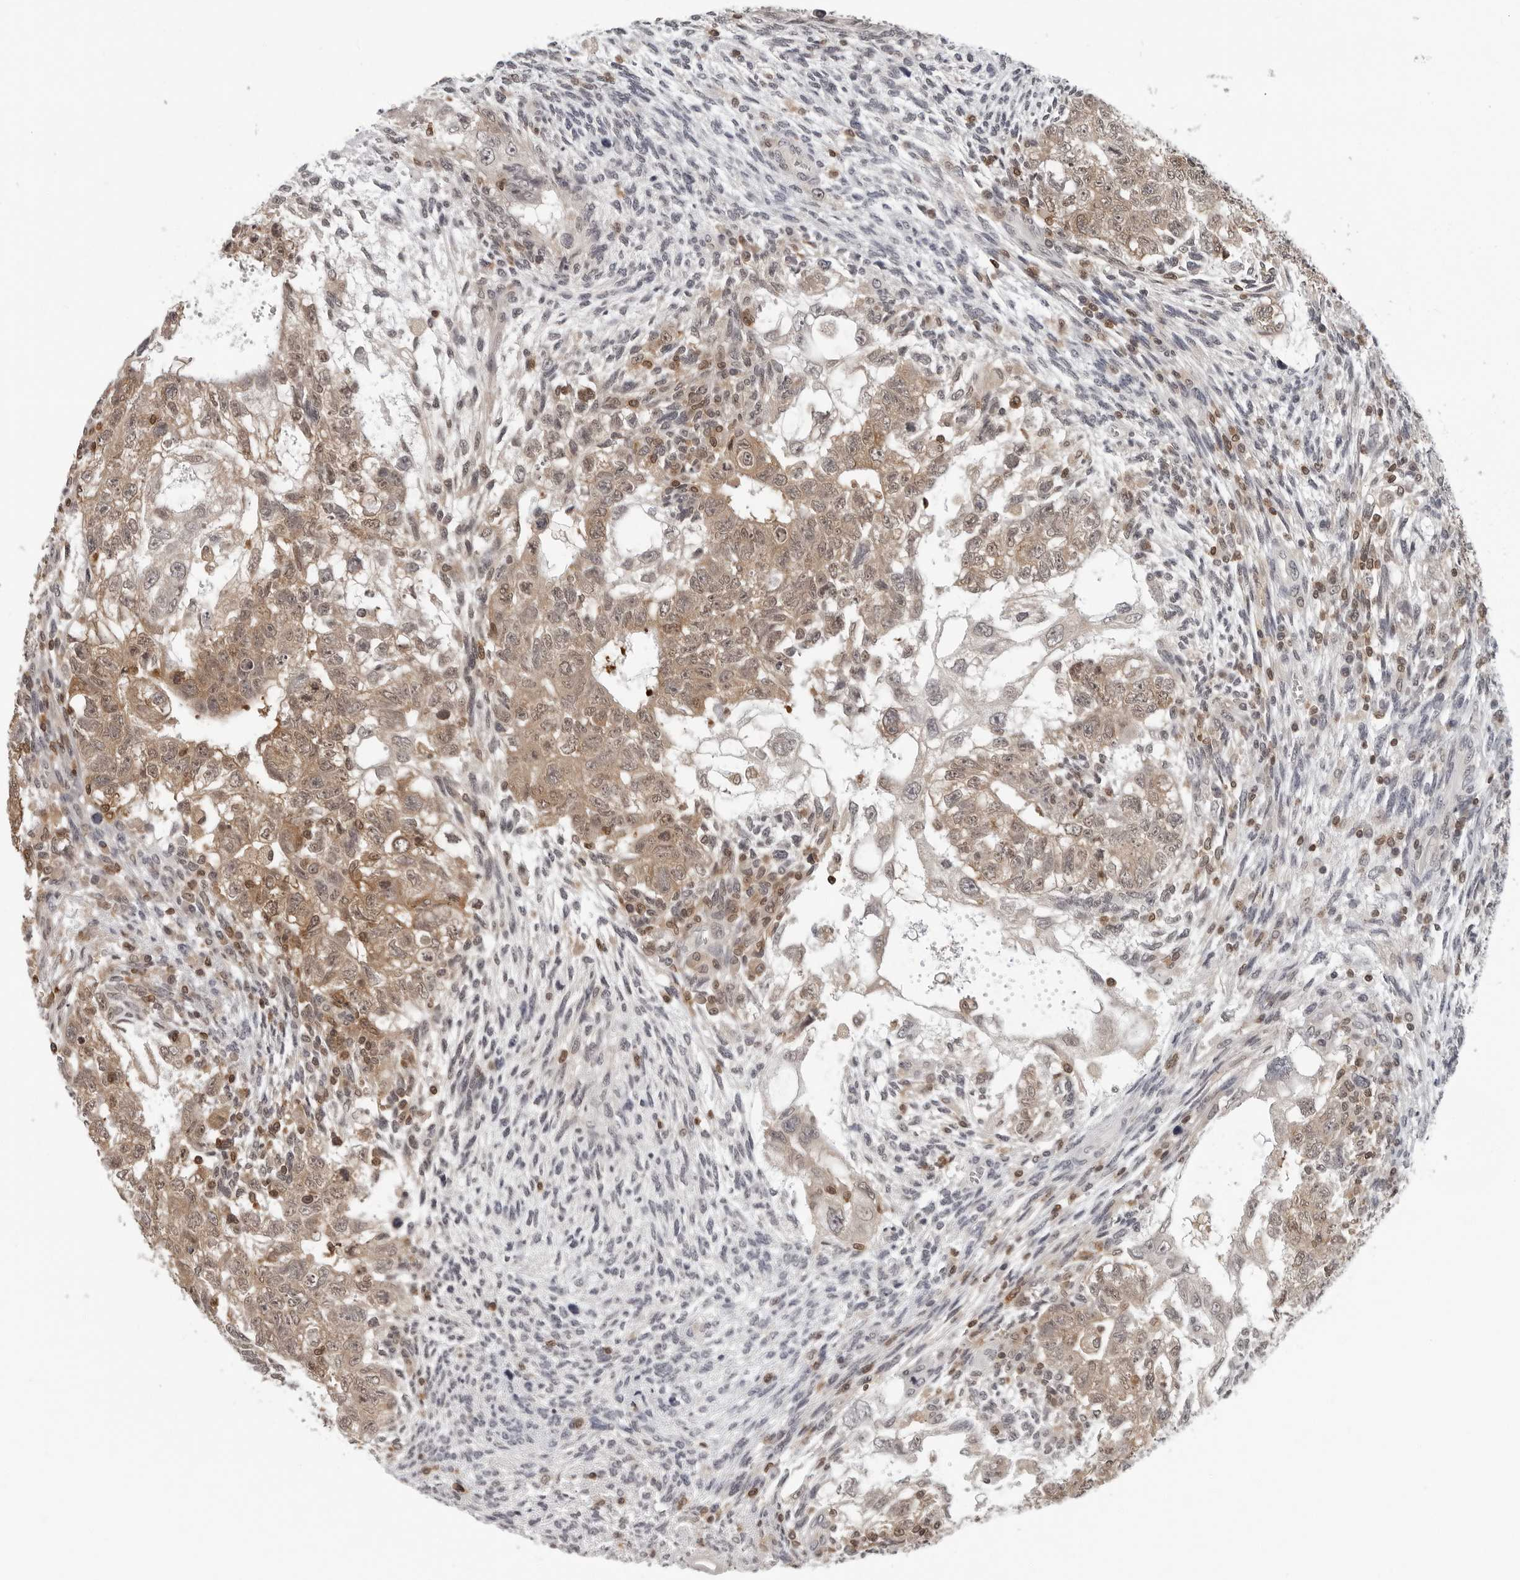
{"staining": {"intensity": "moderate", "quantity": ">75%", "location": "cytoplasmic/membranous"}, "tissue": "testis cancer", "cell_type": "Tumor cells", "image_type": "cancer", "snomed": [{"axis": "morphology", "description": "Carcinoma, Embryonal, NOS"}, {"axis": "topography", "description": "Testis"}], "caption": "A medium amount of moderate cytoplasmic/membranous expression is identified in about >75% of tumor cells in embryonal carcinoma (testis) tissue. (IHC, brightfield microscopy, high magnification).", "gene": "HSPH1", "patient": {"sex": "male", "age": 37}}